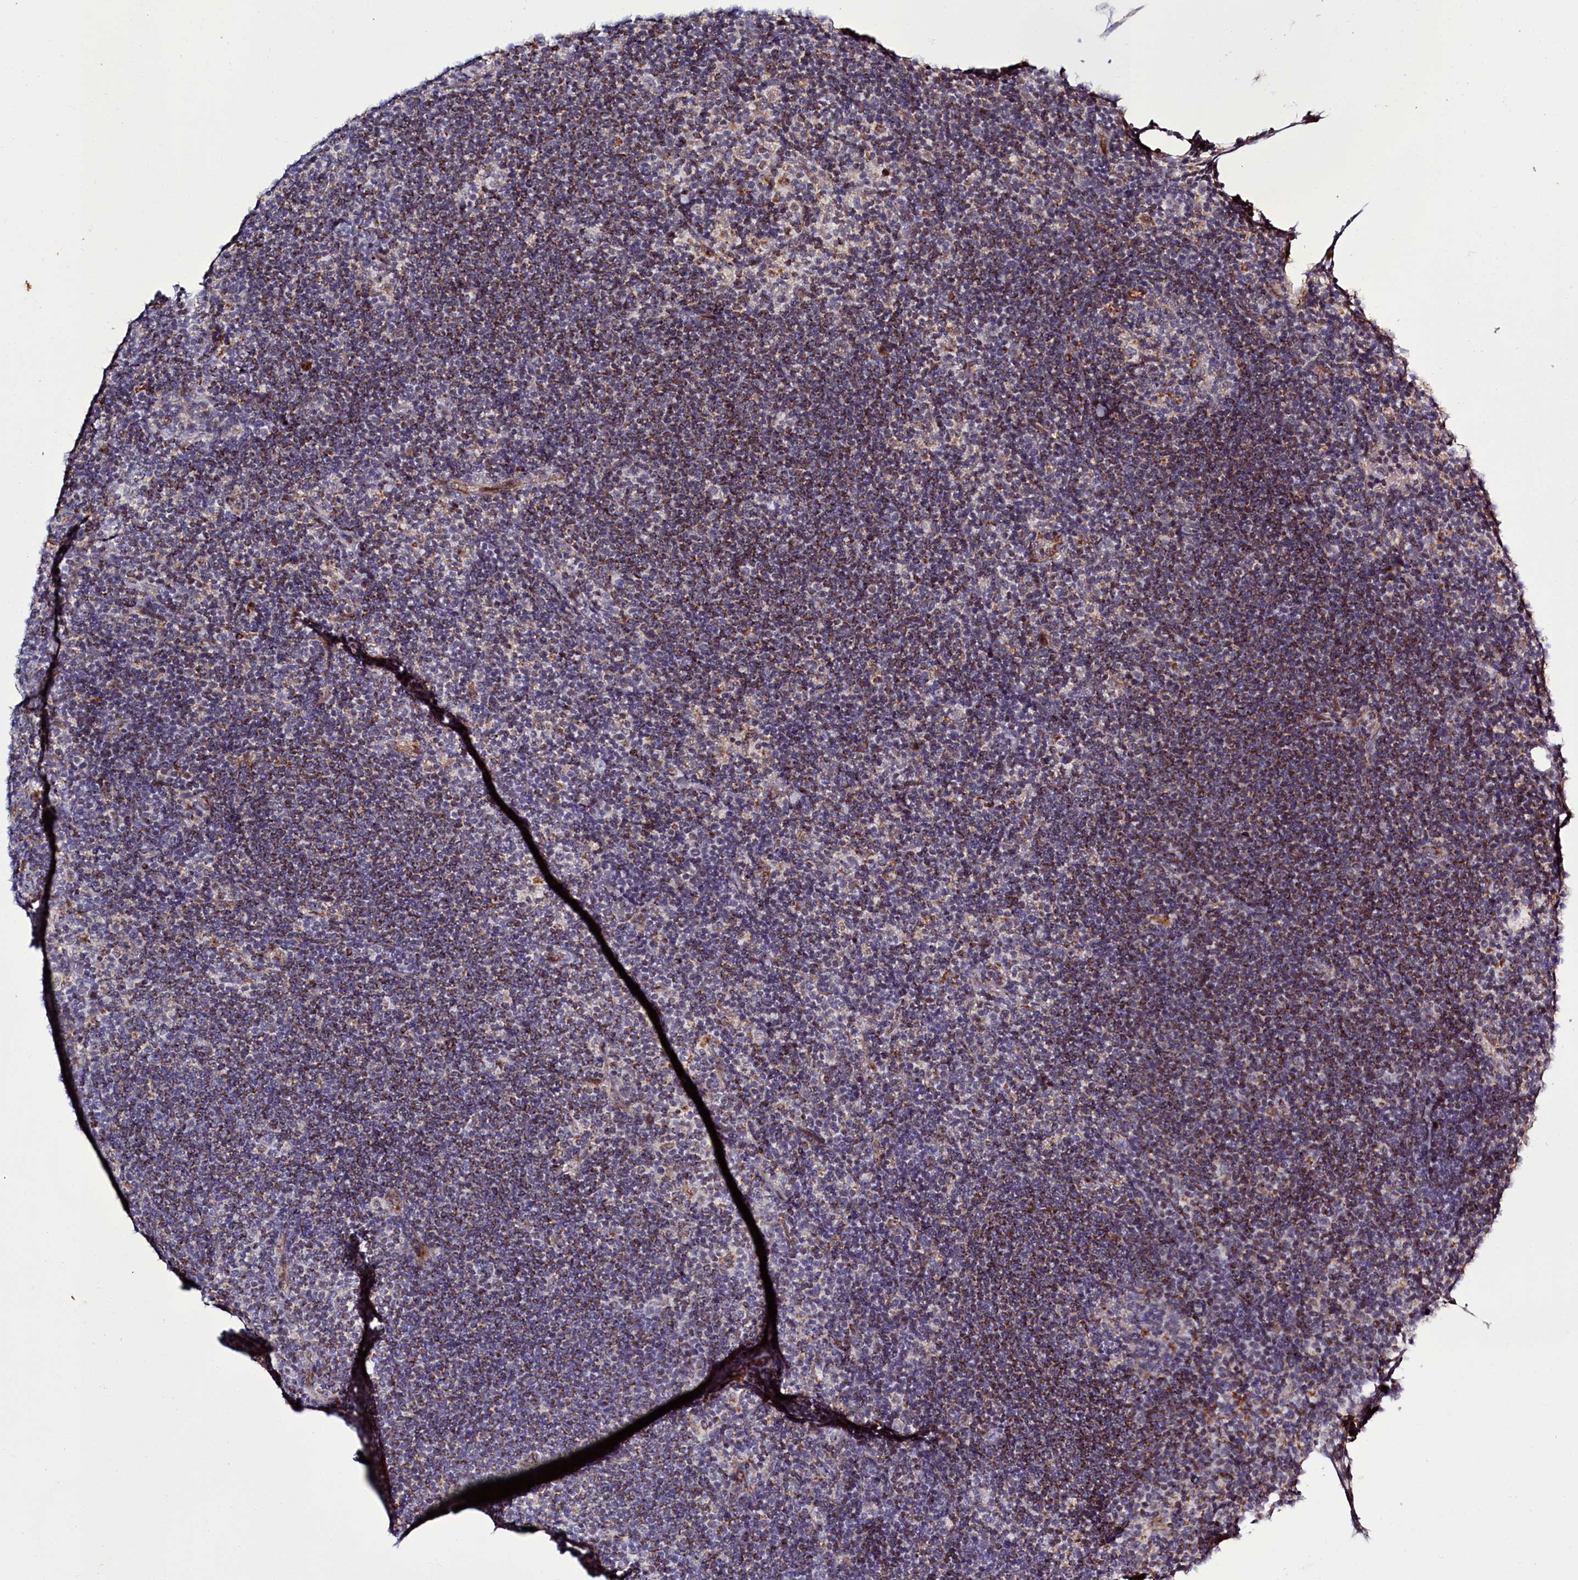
{"staining": {"intensity": "negative", "quantity": "none", "location": "none"}, "tissue": "lymphoma", "cell_type": "Tumor cells", "image_type": "cancer", "snomed": [{"axis": "morphology", "description": "Hodgkin's disease, NOS"}, {"axis": "topography", "description": "Lymph node"}], "caption": "This micrograph is of Hodgkin's disease stained with immunohistochemistry (IHC) to label a protein in brown with the nuclei are counter-stained blue. There is no expression in tumor cells.", "gene": "DYNC2H1", "patient": {"sex": "female", "age": 57}}